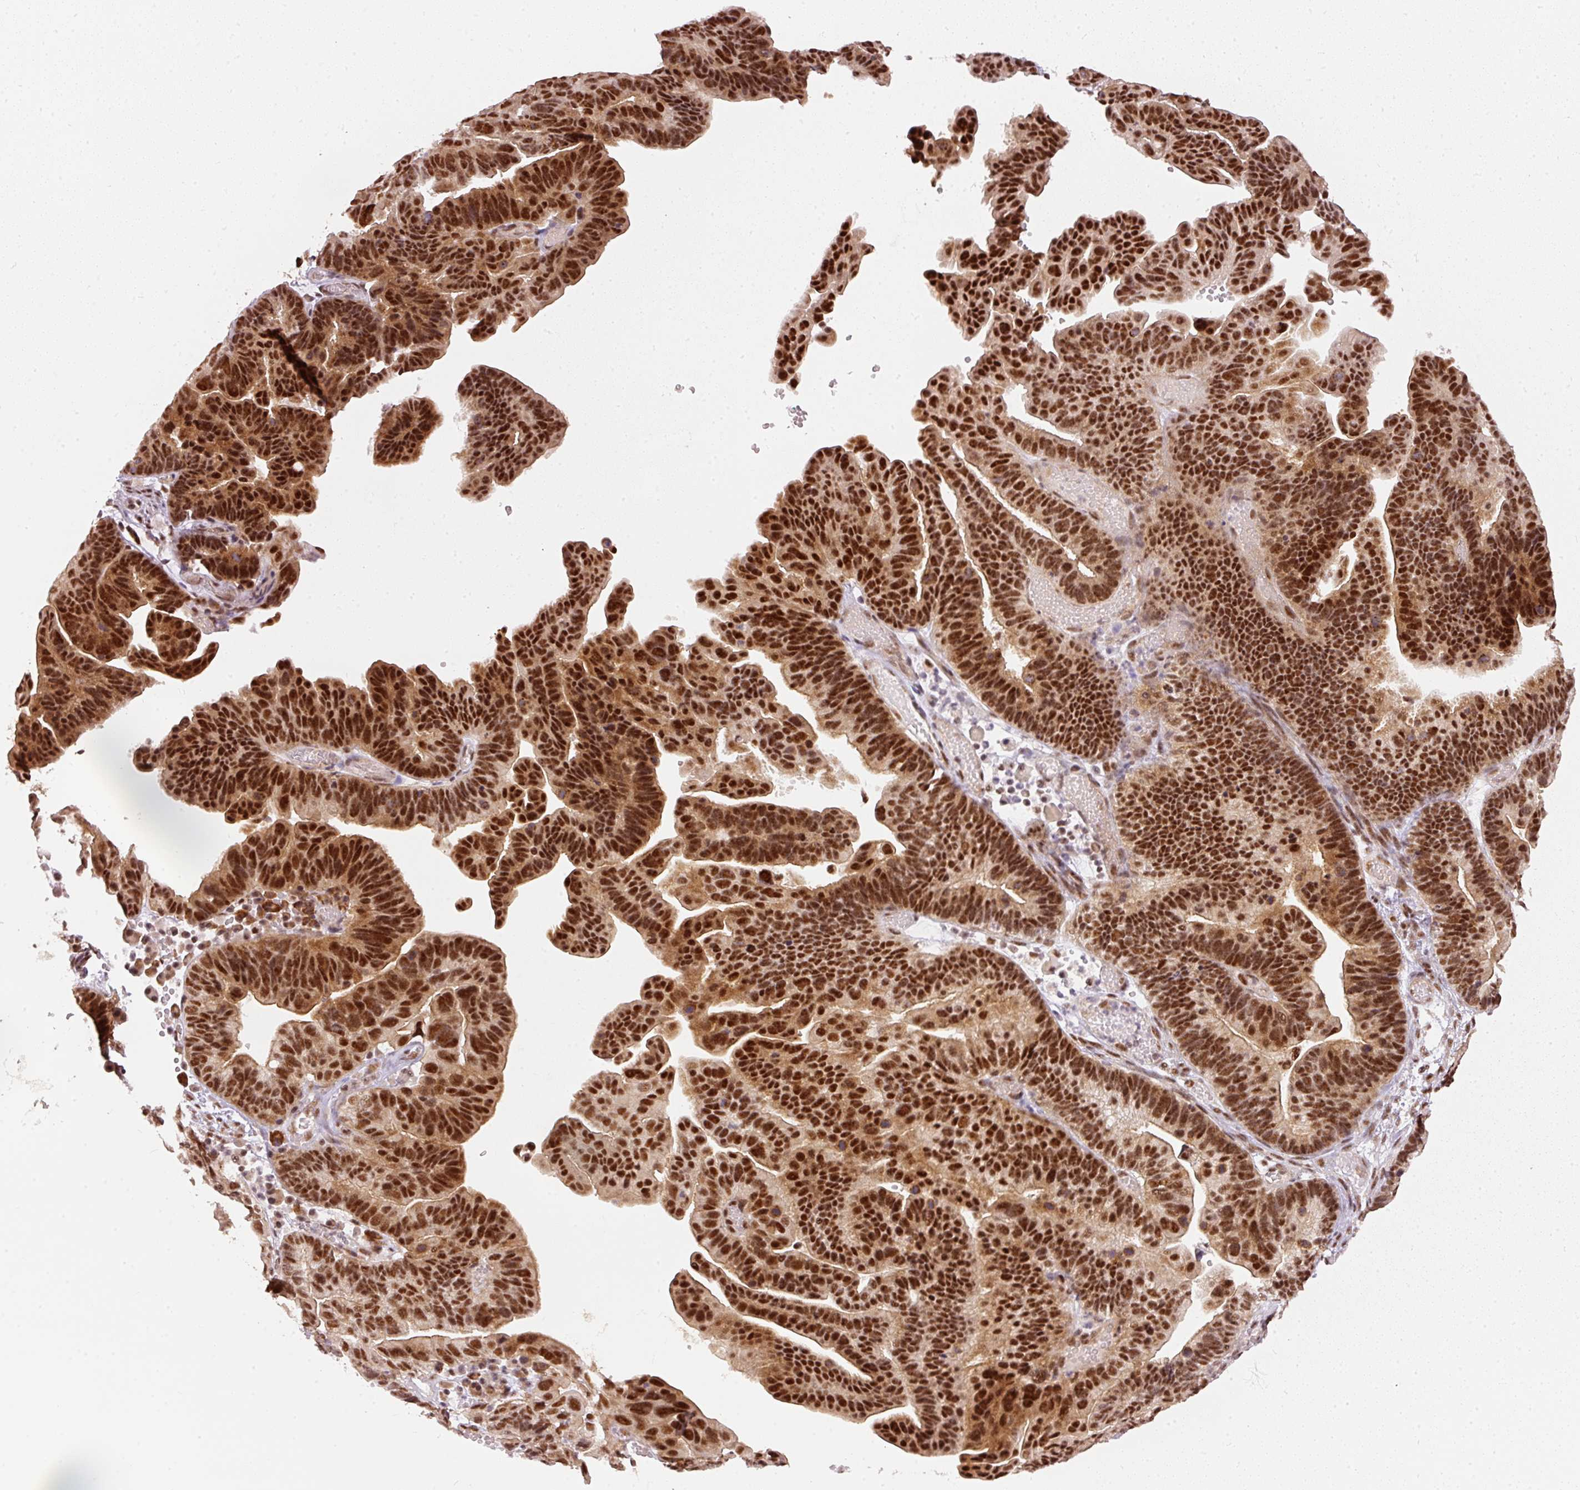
{"staining": {"intensity": "strong", "quantity": ">75%", "location": "nuclear"}, "tissue": "ovarian cancer", "cell_type": "Tumor cells", "image_type": "cancer", "snomed": [{"axis": "morphology", "description": "Cystadenocarcinoma, serous, NOS"}, {"axis": "topography", "description": "Ovary"}], "caption": "Protein expression analysis of ovarian serous cystadenocarcinoma reveals strong nuclear expression in about >75% of tumor cells. (IHC, brightfield microscopy, high magnification).", "gene": "THOC6", "patient": {"sex": "female", "age": 56}}